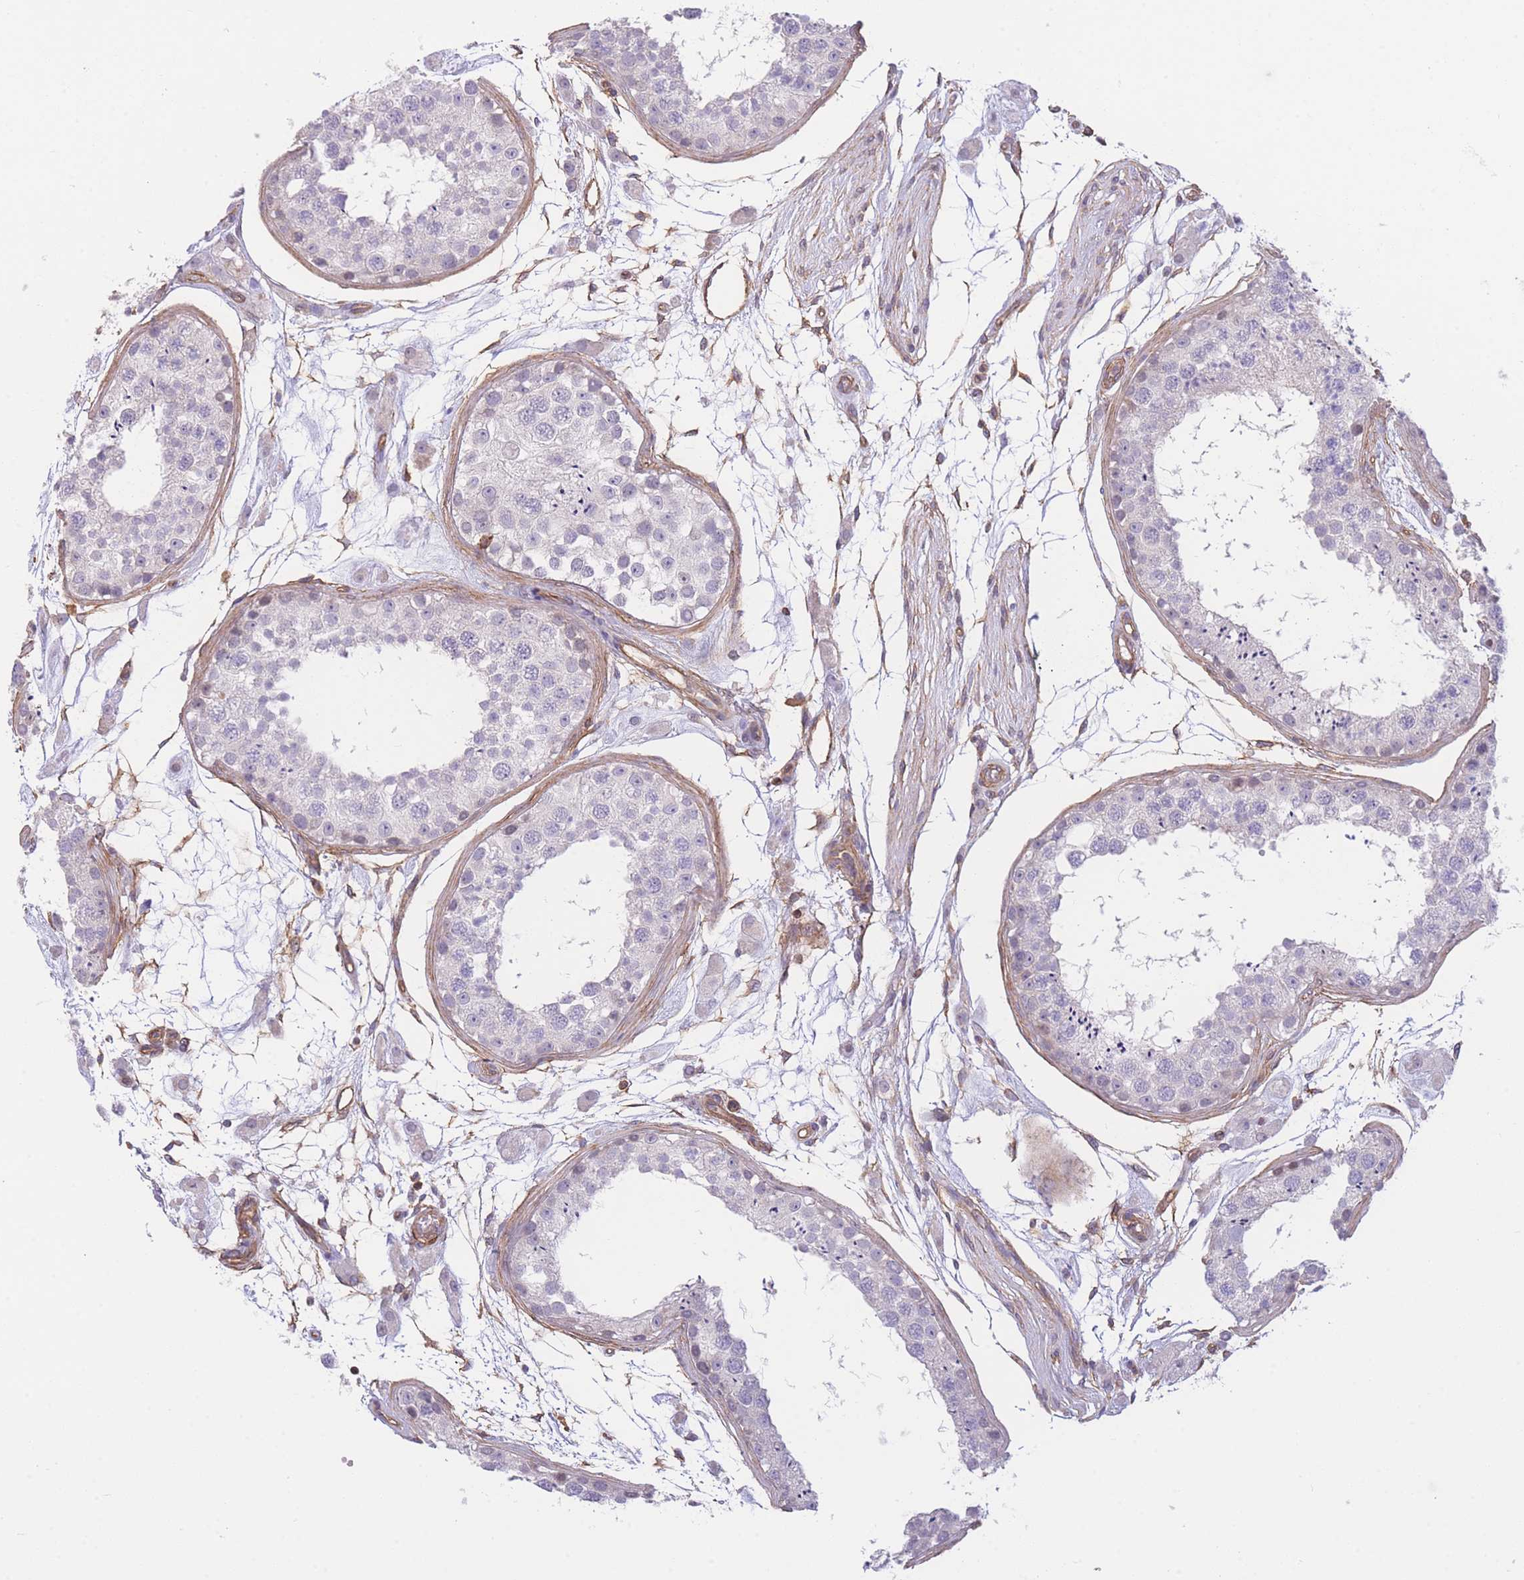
{"staining": {"intensity": "negative", "quantity": "none", "location": "none"}, "tissue": "testis", "cell_type": "Cells in seminiferous ducts", "image_type": "normal", "snomed": [{"axis": "morphology", "description": "Normal tissue, NOS"}, {"axis": "topography", "description": "Testis"}], "caption": "Human testis stained for a protein using immunohistochemistry (IHC) demonstrates no staining in cells in seminiferous ducts.", "gene": "CDC25B", "patient": {"sex": "male", "age": 25}}